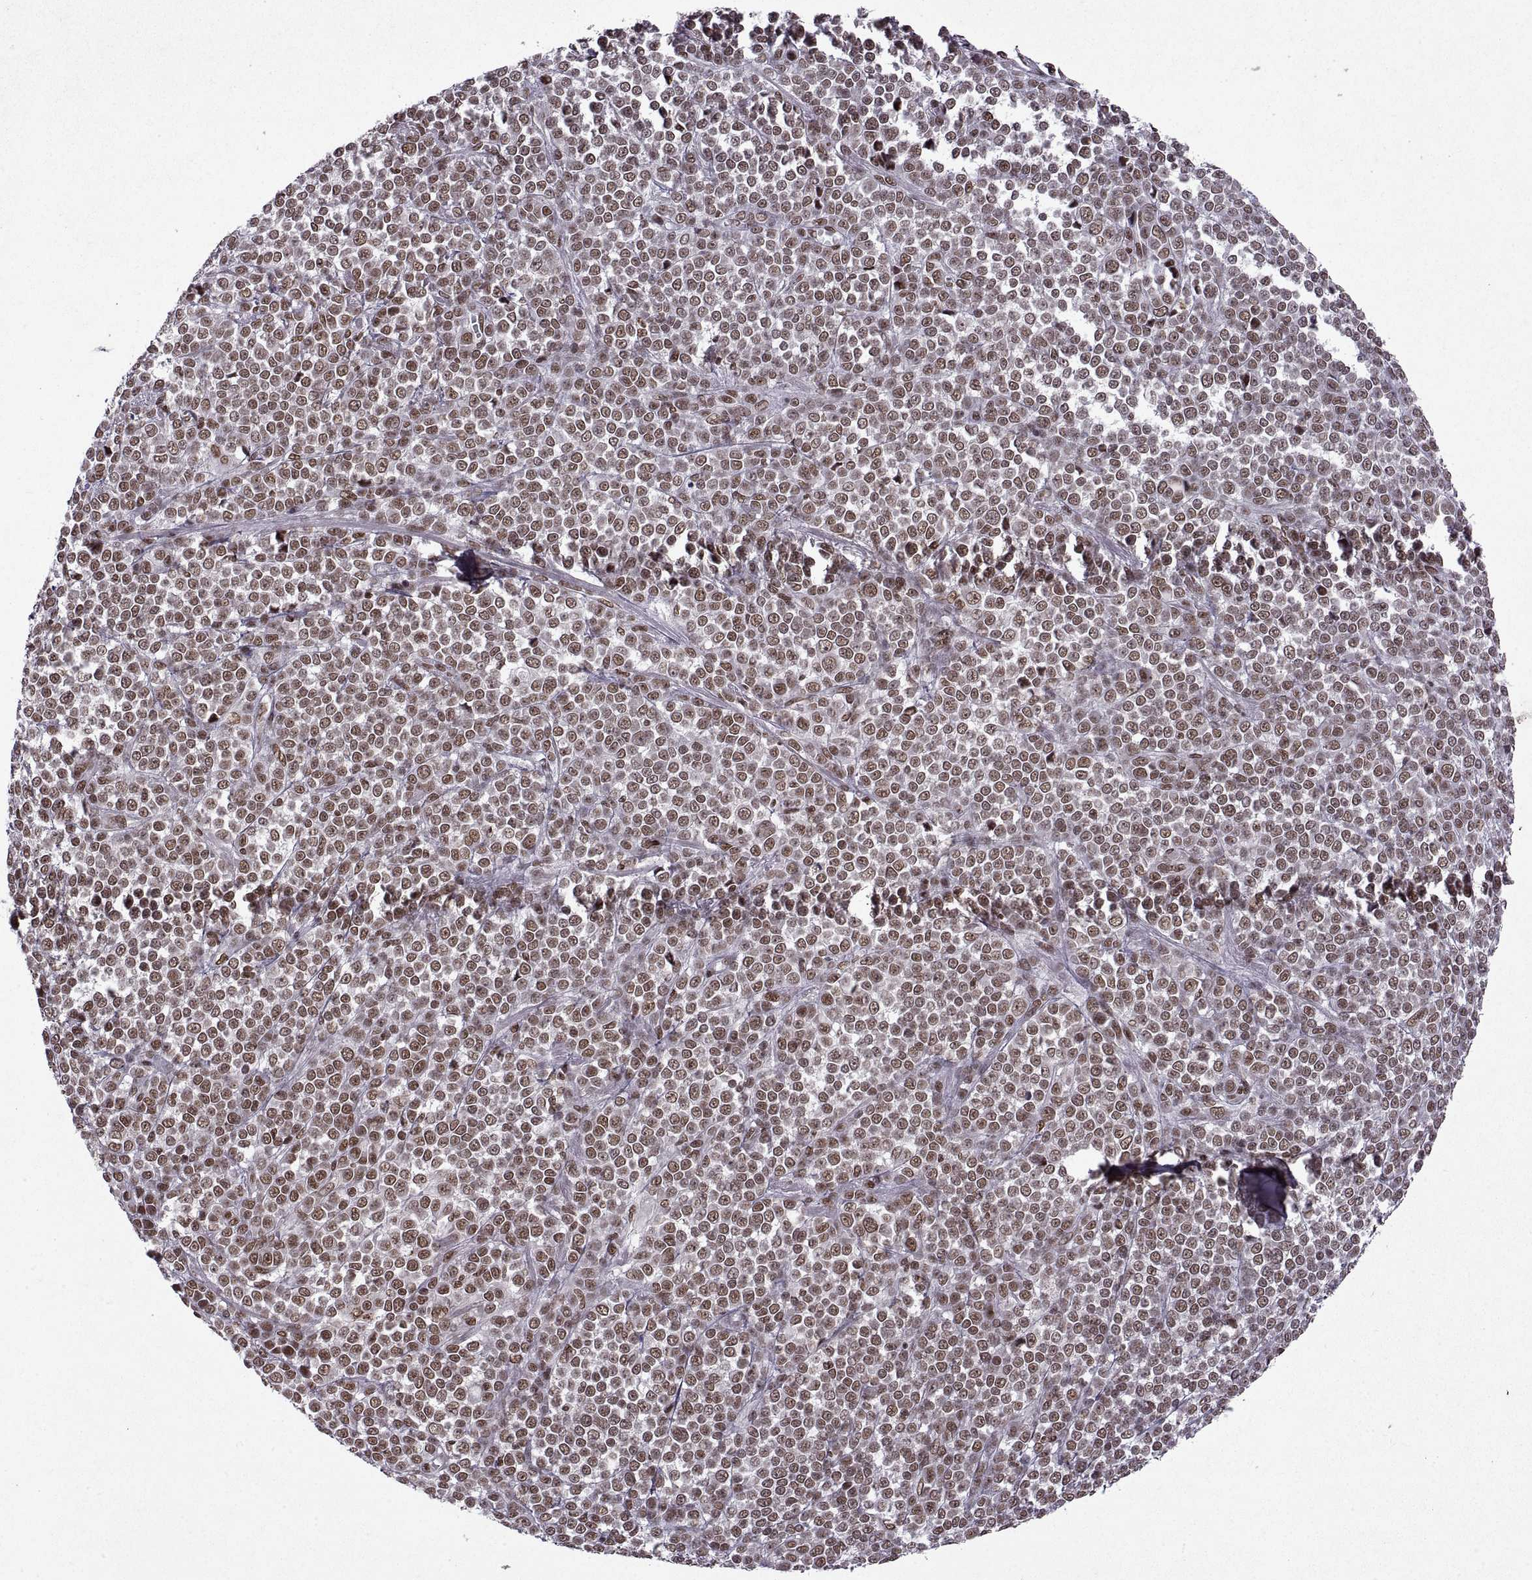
{"staining": {"intensity": "strong", "quantity": ">75%", "location": "nuclear"}, "tissue": "melanoma", "cell_type": "Tumor cells", "image_type": "cancer", "snomed": [{"axis": "morphology", "description": "Malignant melanoma, NOS"}, {"axis": "topography", "description": "Skin"}], "caption": "Immunohistochemical staining of melanoma reveals strong nuclear protein staining in about >75% of tumor cells.", "gene": "MT1E", "patient": {"sex": "female", "age": 95}}